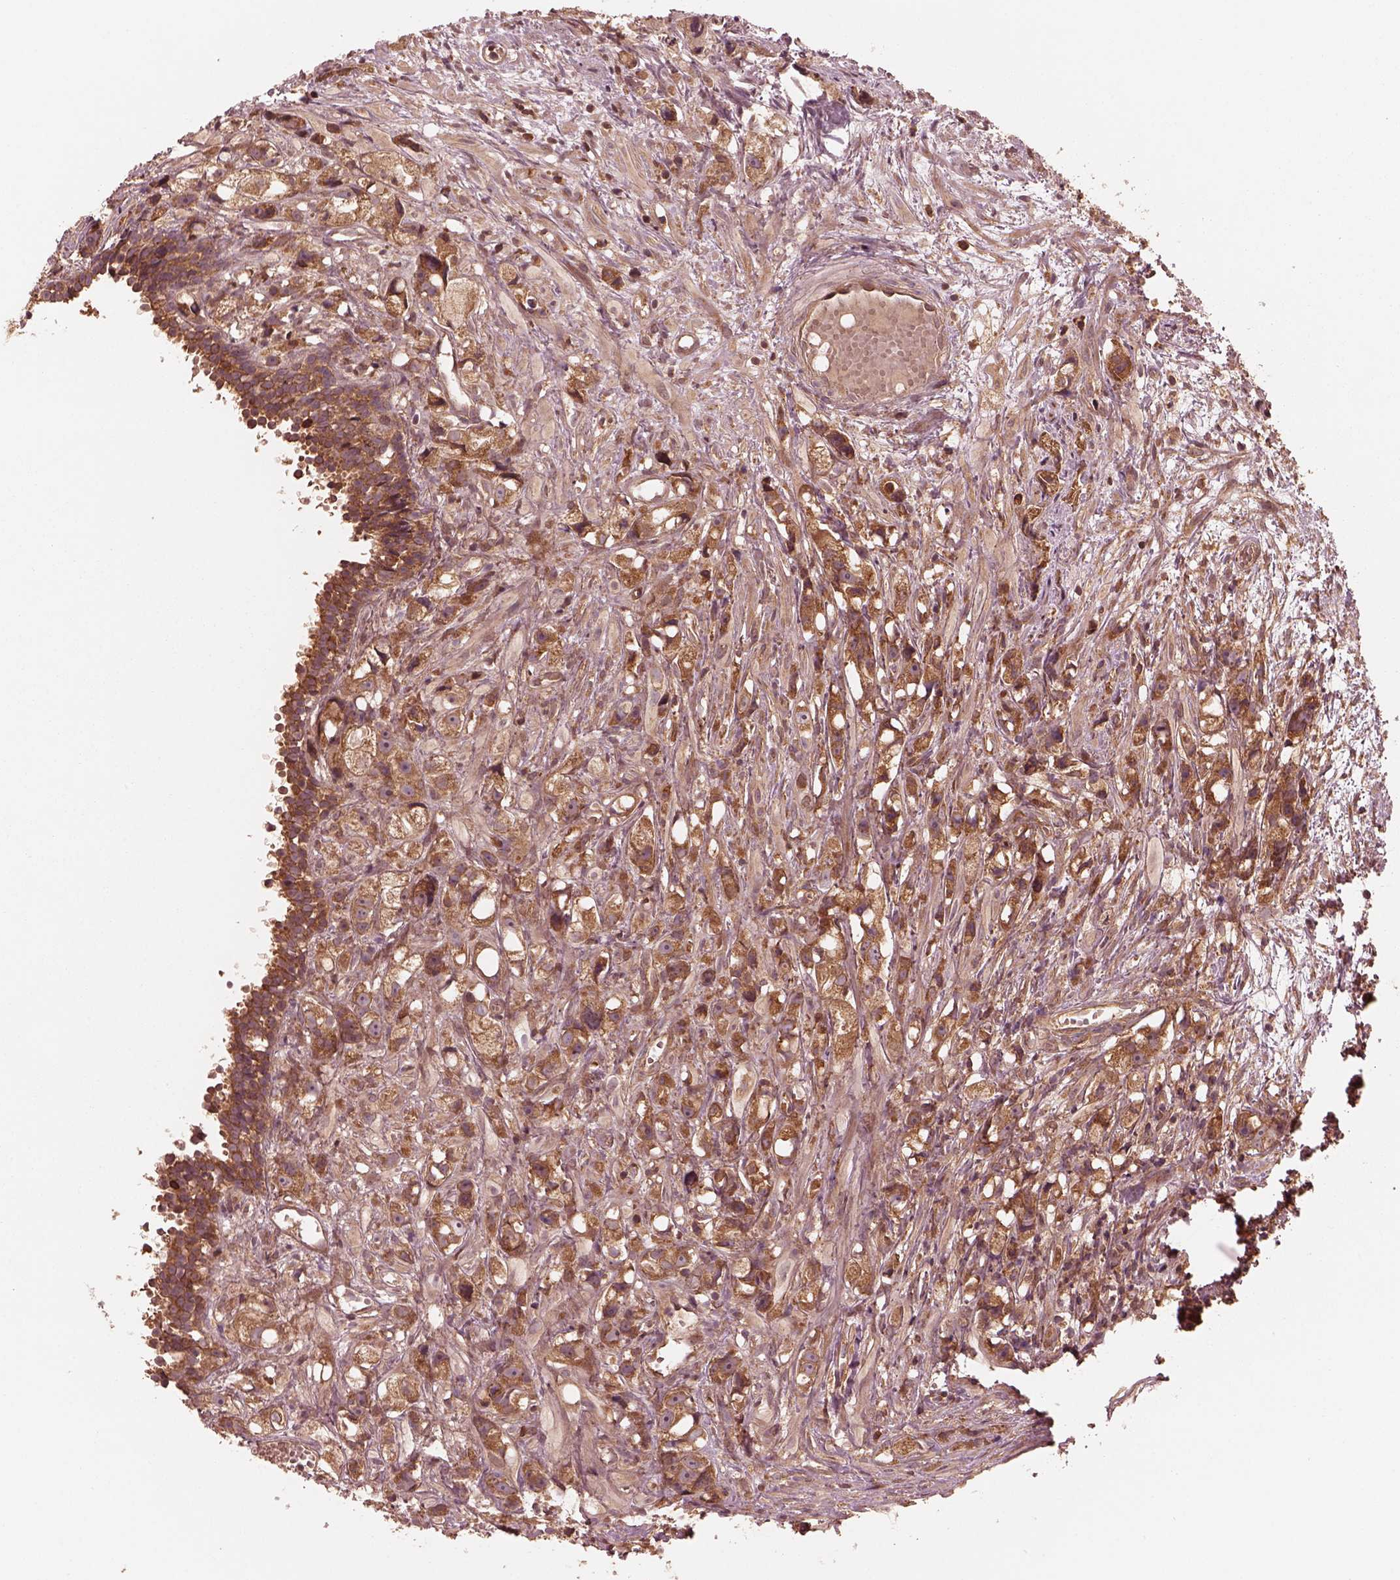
{"staining": {"intensity": "moderate", "quantity": ">75%", "location": "cytoplasmic/membranous"}, "tissue": "prostate cancer", "cell_type": "Tumor cells", "image_type": "cancer", "snomed": [{"axis": "morphology", "description": "Adenocarcinoma, High grade"}, {"axis": "topography", "description": "Prostate"}], "caption": "A brown stain labels moderate cytoplasmic/membranous positivity of a protein in human high-grade adenocarcinoma (prostate) tumor cells.", "gene": "PIK3R2", "patient": {"sex": "male", "age": 75}}